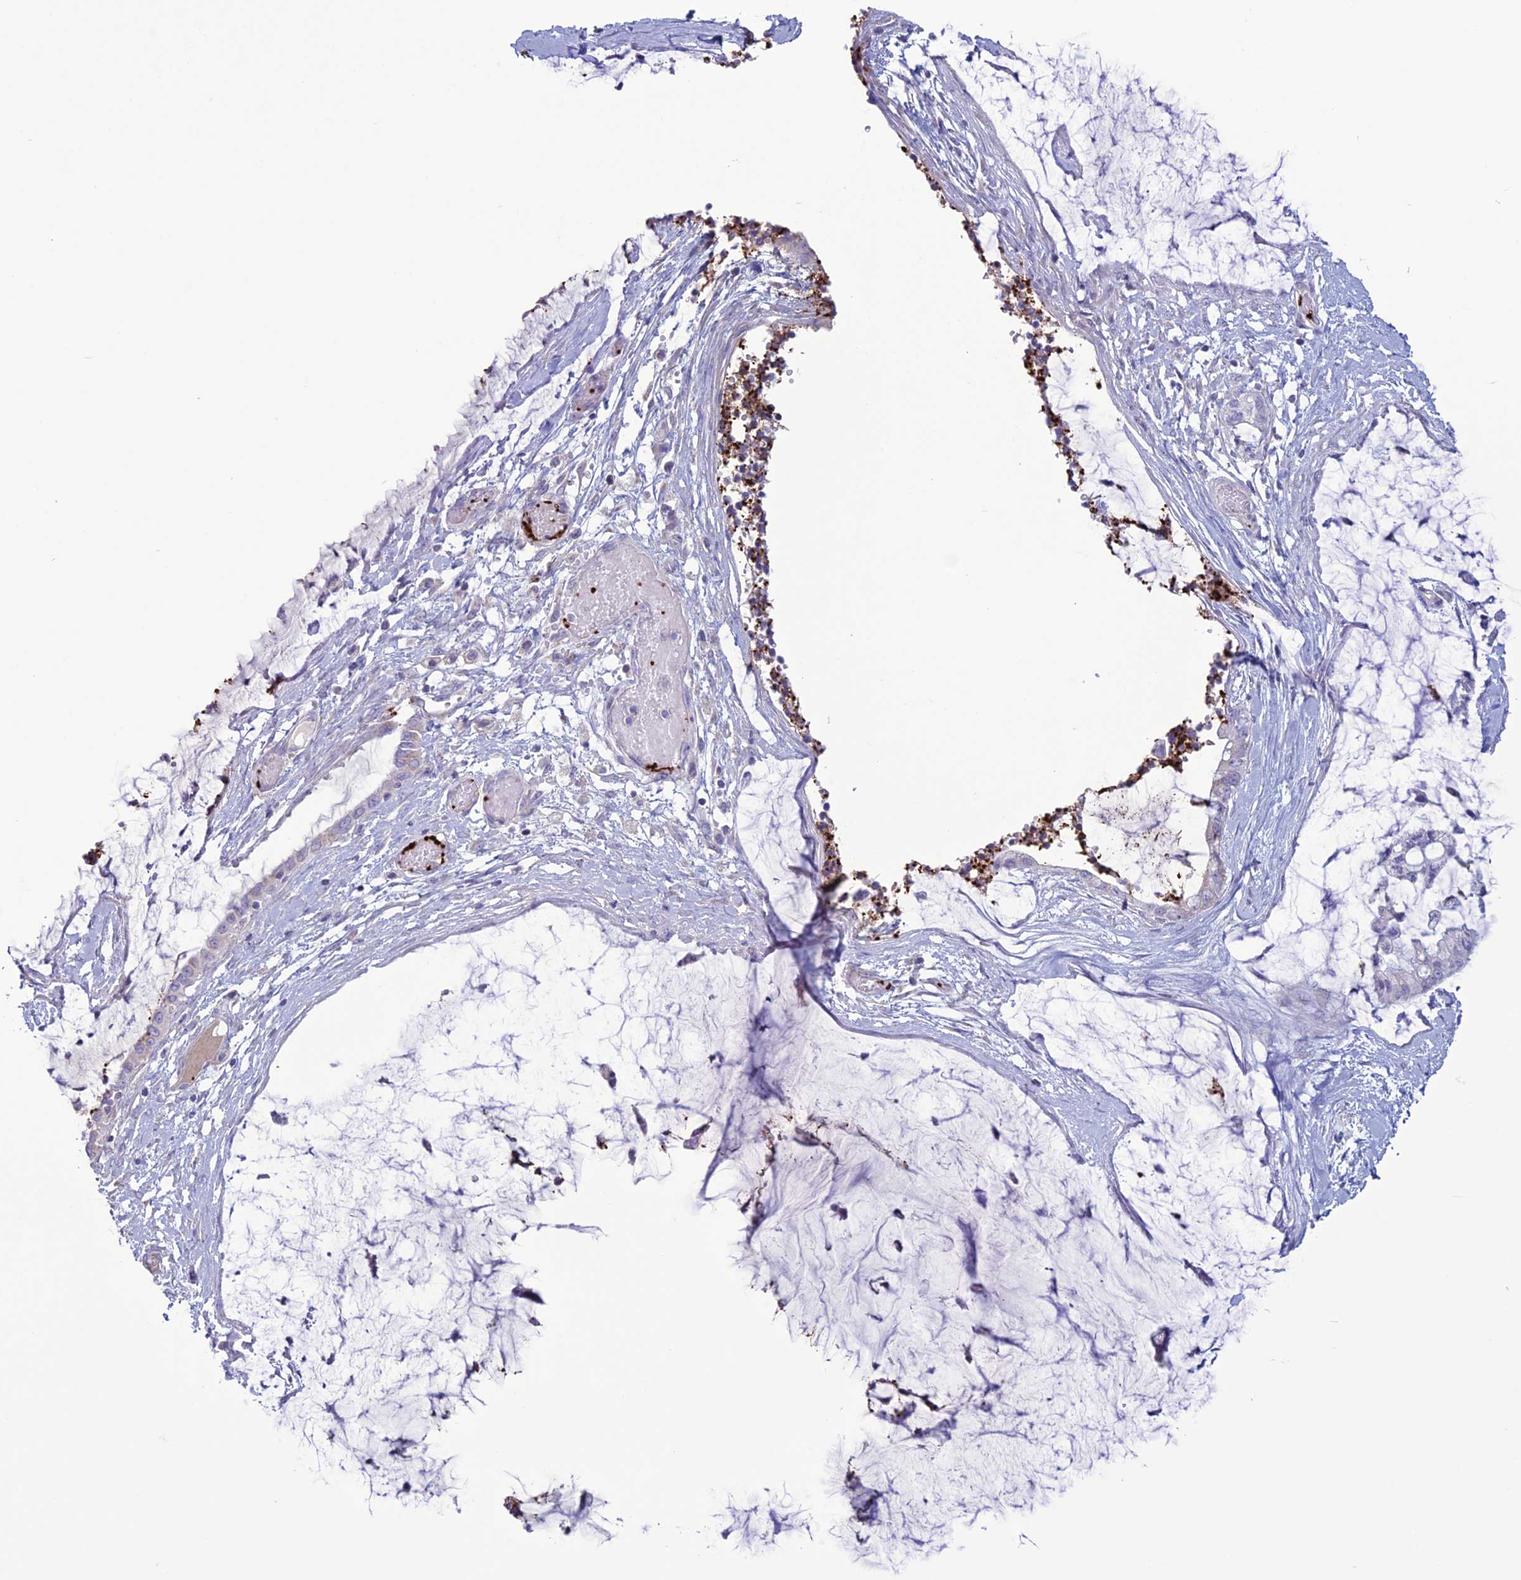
{"staining": {"intensity": "negative", "quantity": "none", "location": "none"}, "tissue": "ovarian cancer", "cell_type": "Tumor cells", "image_type": "cancer", "snomed": [{"axis": "morphology", "description": "Cystadenocarcinoma, mucinous, NOS"}, {"axis": "topography", "description": "Ovary"}], "caption": "Mucinous cystadenocarcinoma (ovarian) stained for a protein using immunohistochemistry reveals no staining tumor cells.", "gene": "C21orf140", "patient": {"sex": "female", "age": 39}}